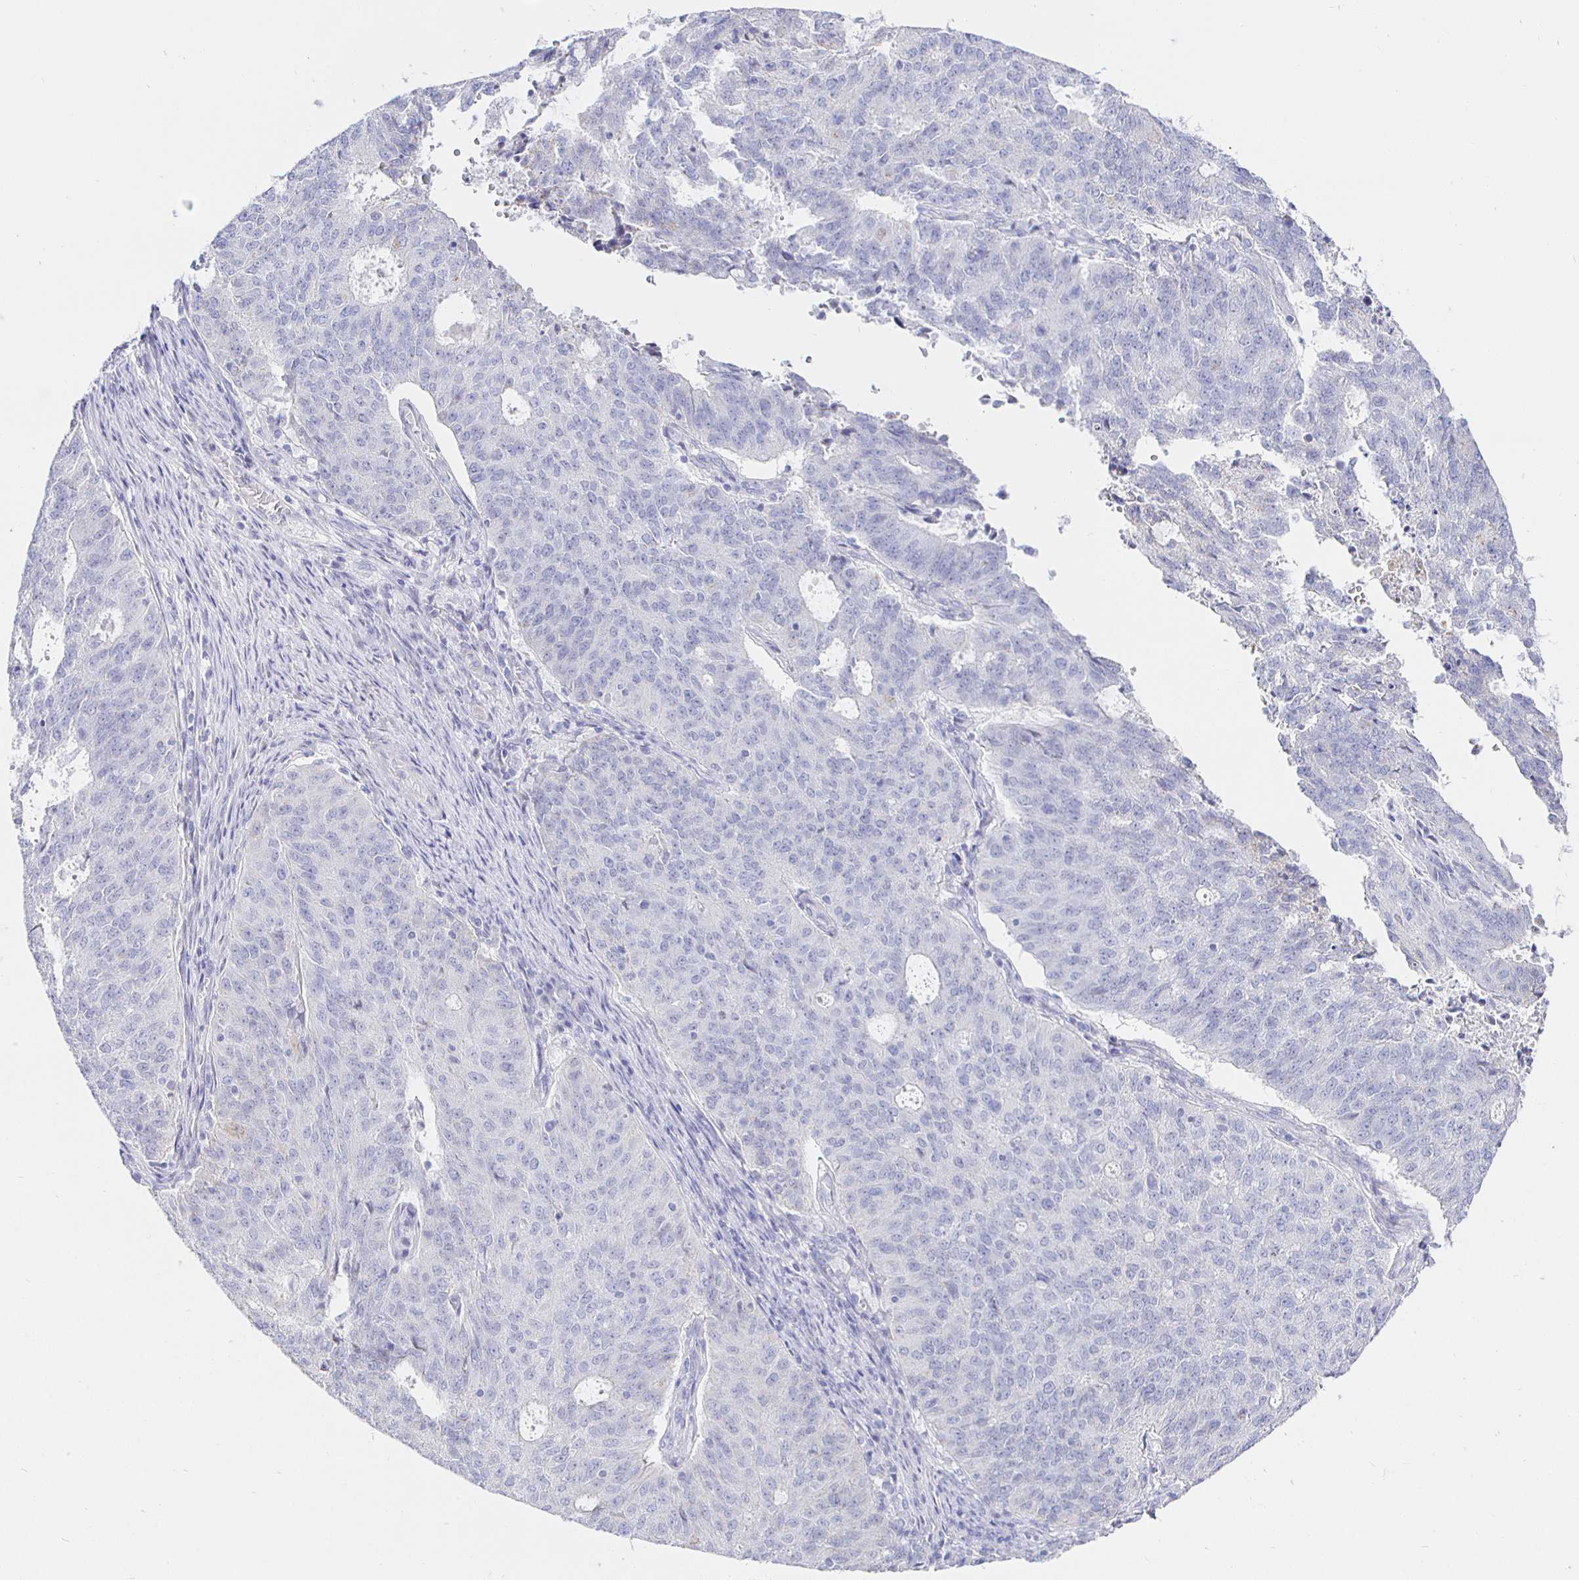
{"staining": {"intensity": "negative", "quantity": "none", "location": "none"}, "tissue": "endometrial cancer", "cell_type": "Tumor cells", "image_type": "cancer", "snomed": [{"axis": "morphology", "description": "Adenocarcinoma, NOS"}, {"axis": "topography", "description": "Endometrium"}], "caption": "High magnification brightfield microscopy of endometrial adenocarcinoma stained with DAB (brown) and counterstained with hematoxylin (blue): tumor cells show no significant positivity.", "gene": "CR2", "patient": {"sex": "female", "age": 82}}